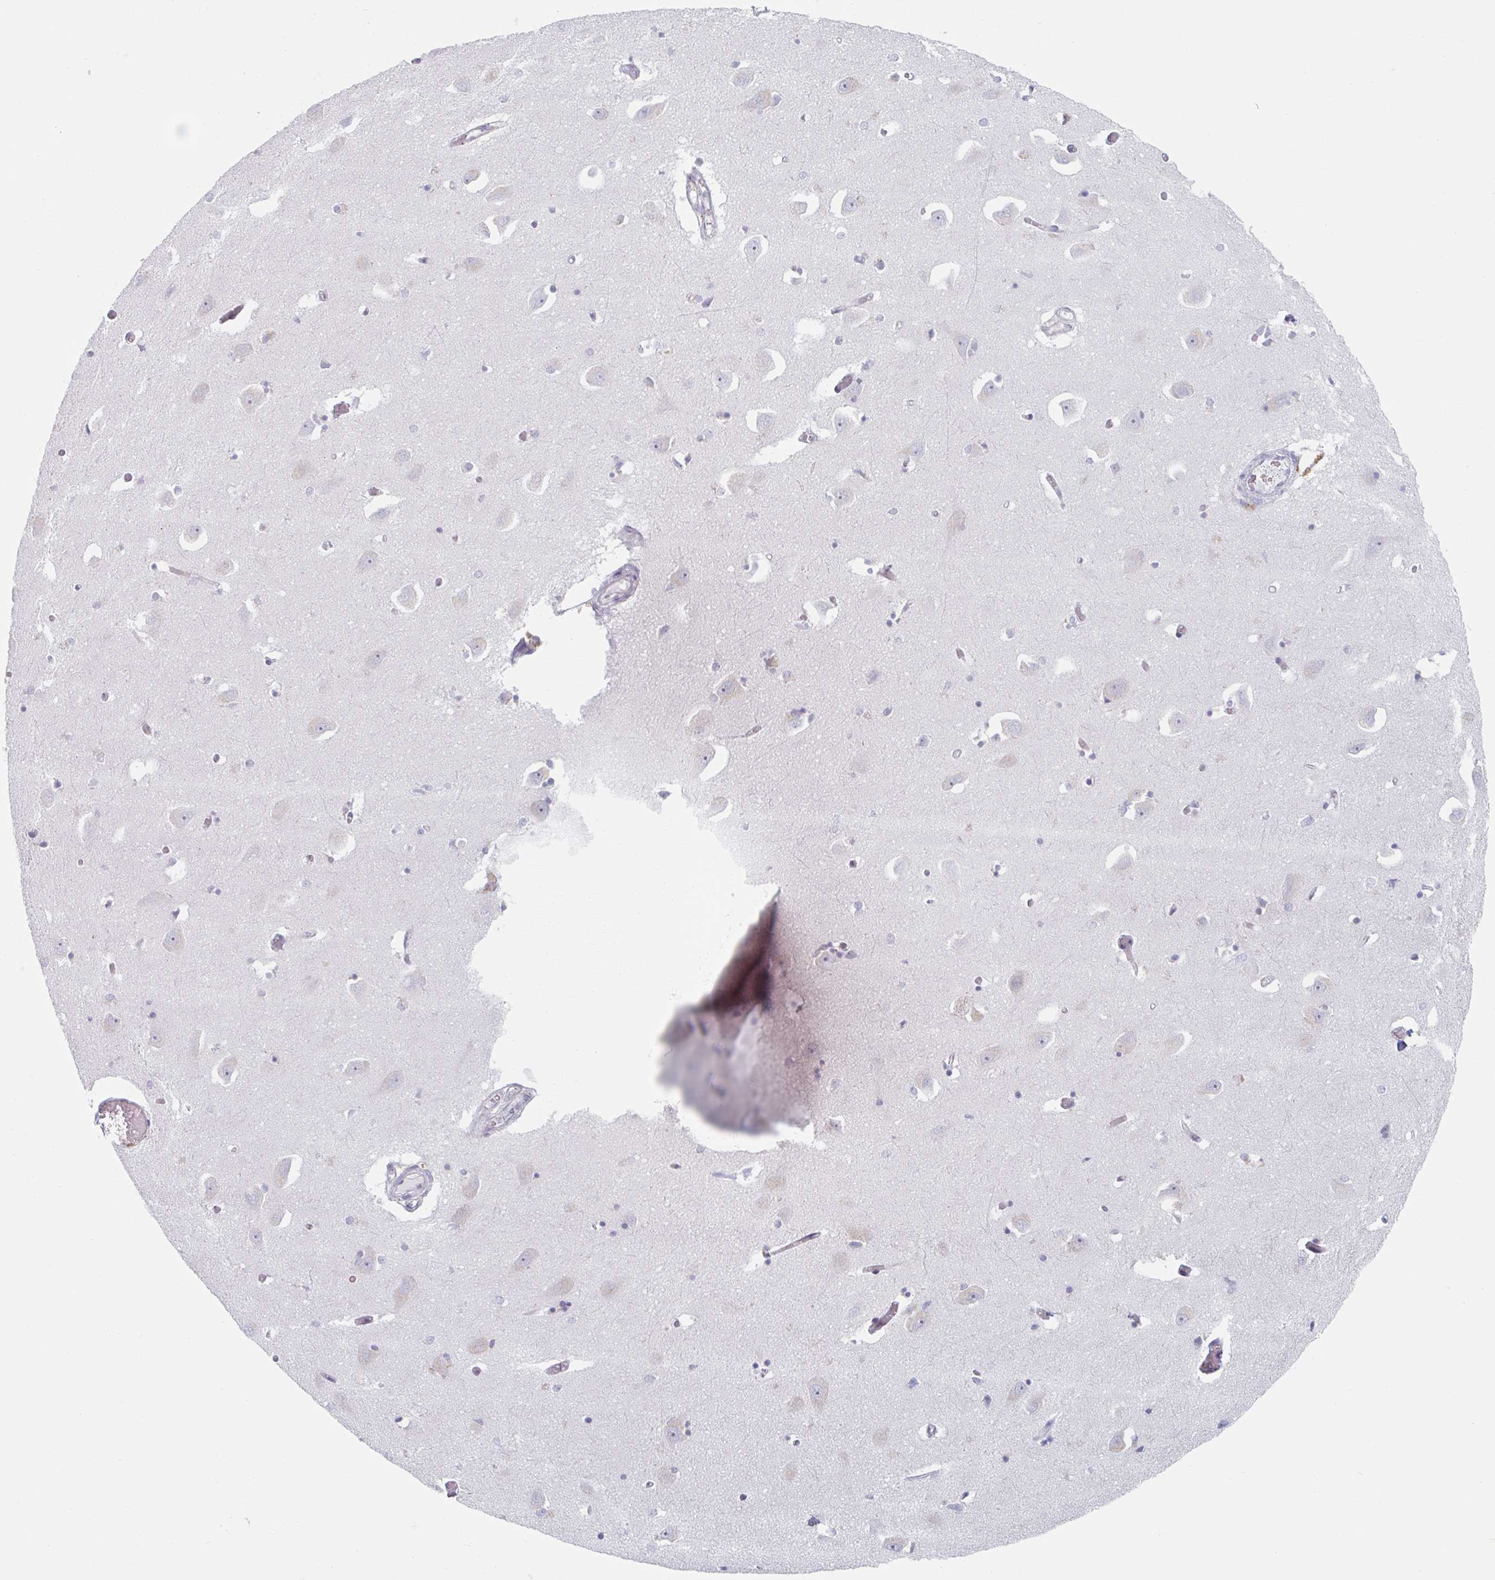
{"staining": {"intensity": "negative", "quantity": "none", "location": "none"}, "tissue": "caudate", "cell_type": "Glial cells", "image_type": "normal", "snomed": [{"axis": "morphology", "description": "Normal tissue, NOS"}, {"axis": "topography", "description": "Lateral ventricle wall"}, {"axis": "topography", "description": "Hippocampus"}], "caption": "A high-resolution histopathology image shows immunohistochemistry staining of benign caudate, which displays no significant staining in glial cells. Brightfield microscopy of immunohistochemistry stained with DAB (brown) and hematoxylin (blue), captured at high magnification.", "gene": "TRAPPC10", "patient": {"sex": "female", "age": 63}}